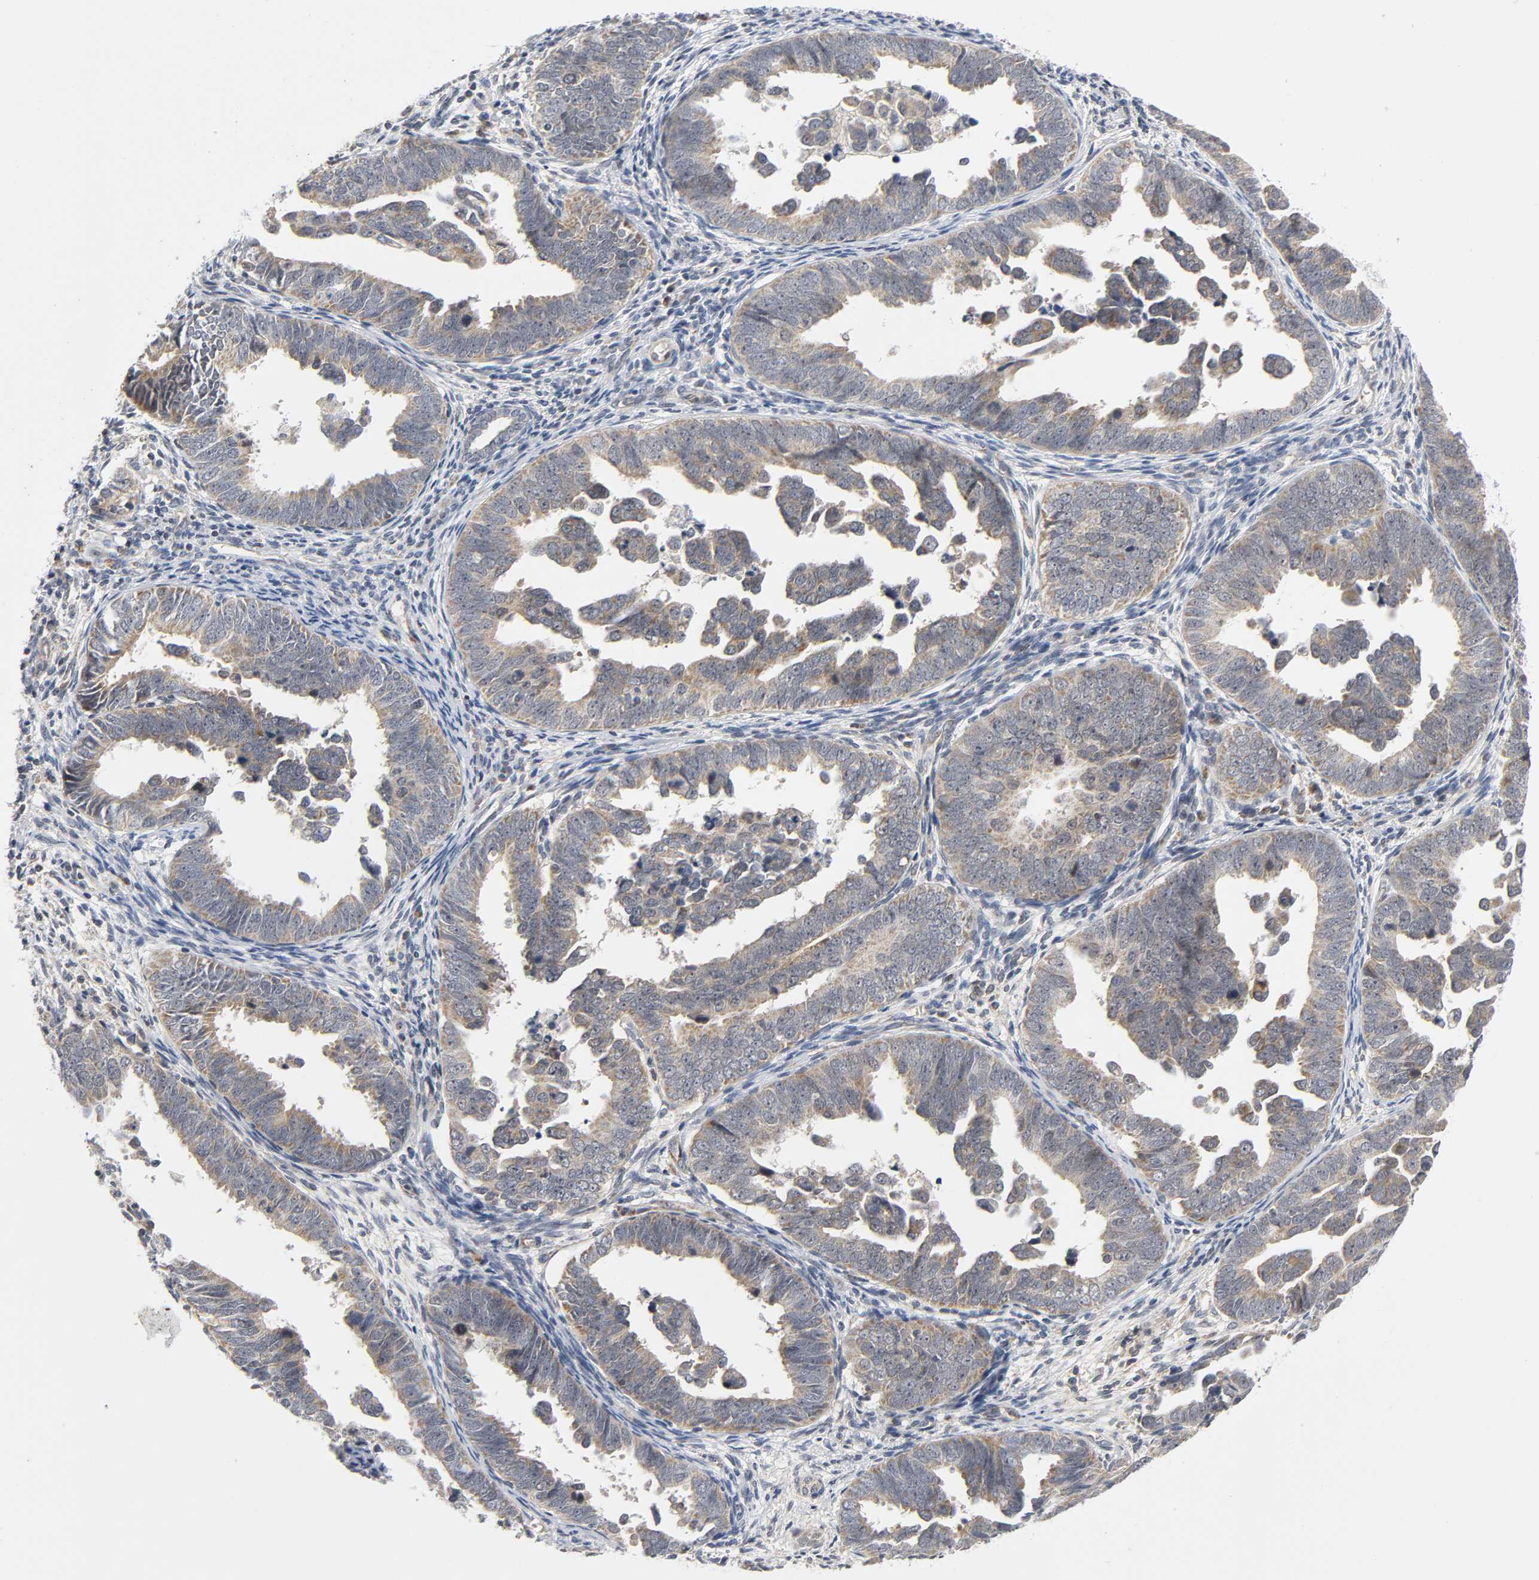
{"staining": {"intensity": "weak", "quantity": ">75%", "location": "cytoplasmic/membranous"}, "tissue": "endometrial cancer", "cell_type": "Tumor cells", "image_type": "cancer", "snomed": [{"axis": "morphology", "description": "Adenocarcinoma, NOS"}, {"axis": "topography", "description": "Endometrium"}], "caption": "The photomicrograph reveals immunohistochemical staining of endometrial cancer (adenocarcinoma). There is weak cytoplasmic/membranous staining is seen in approximately >75% of tumor cells.", "gene": "NRP1", "patient": {"sex": "female", "age": 75}}